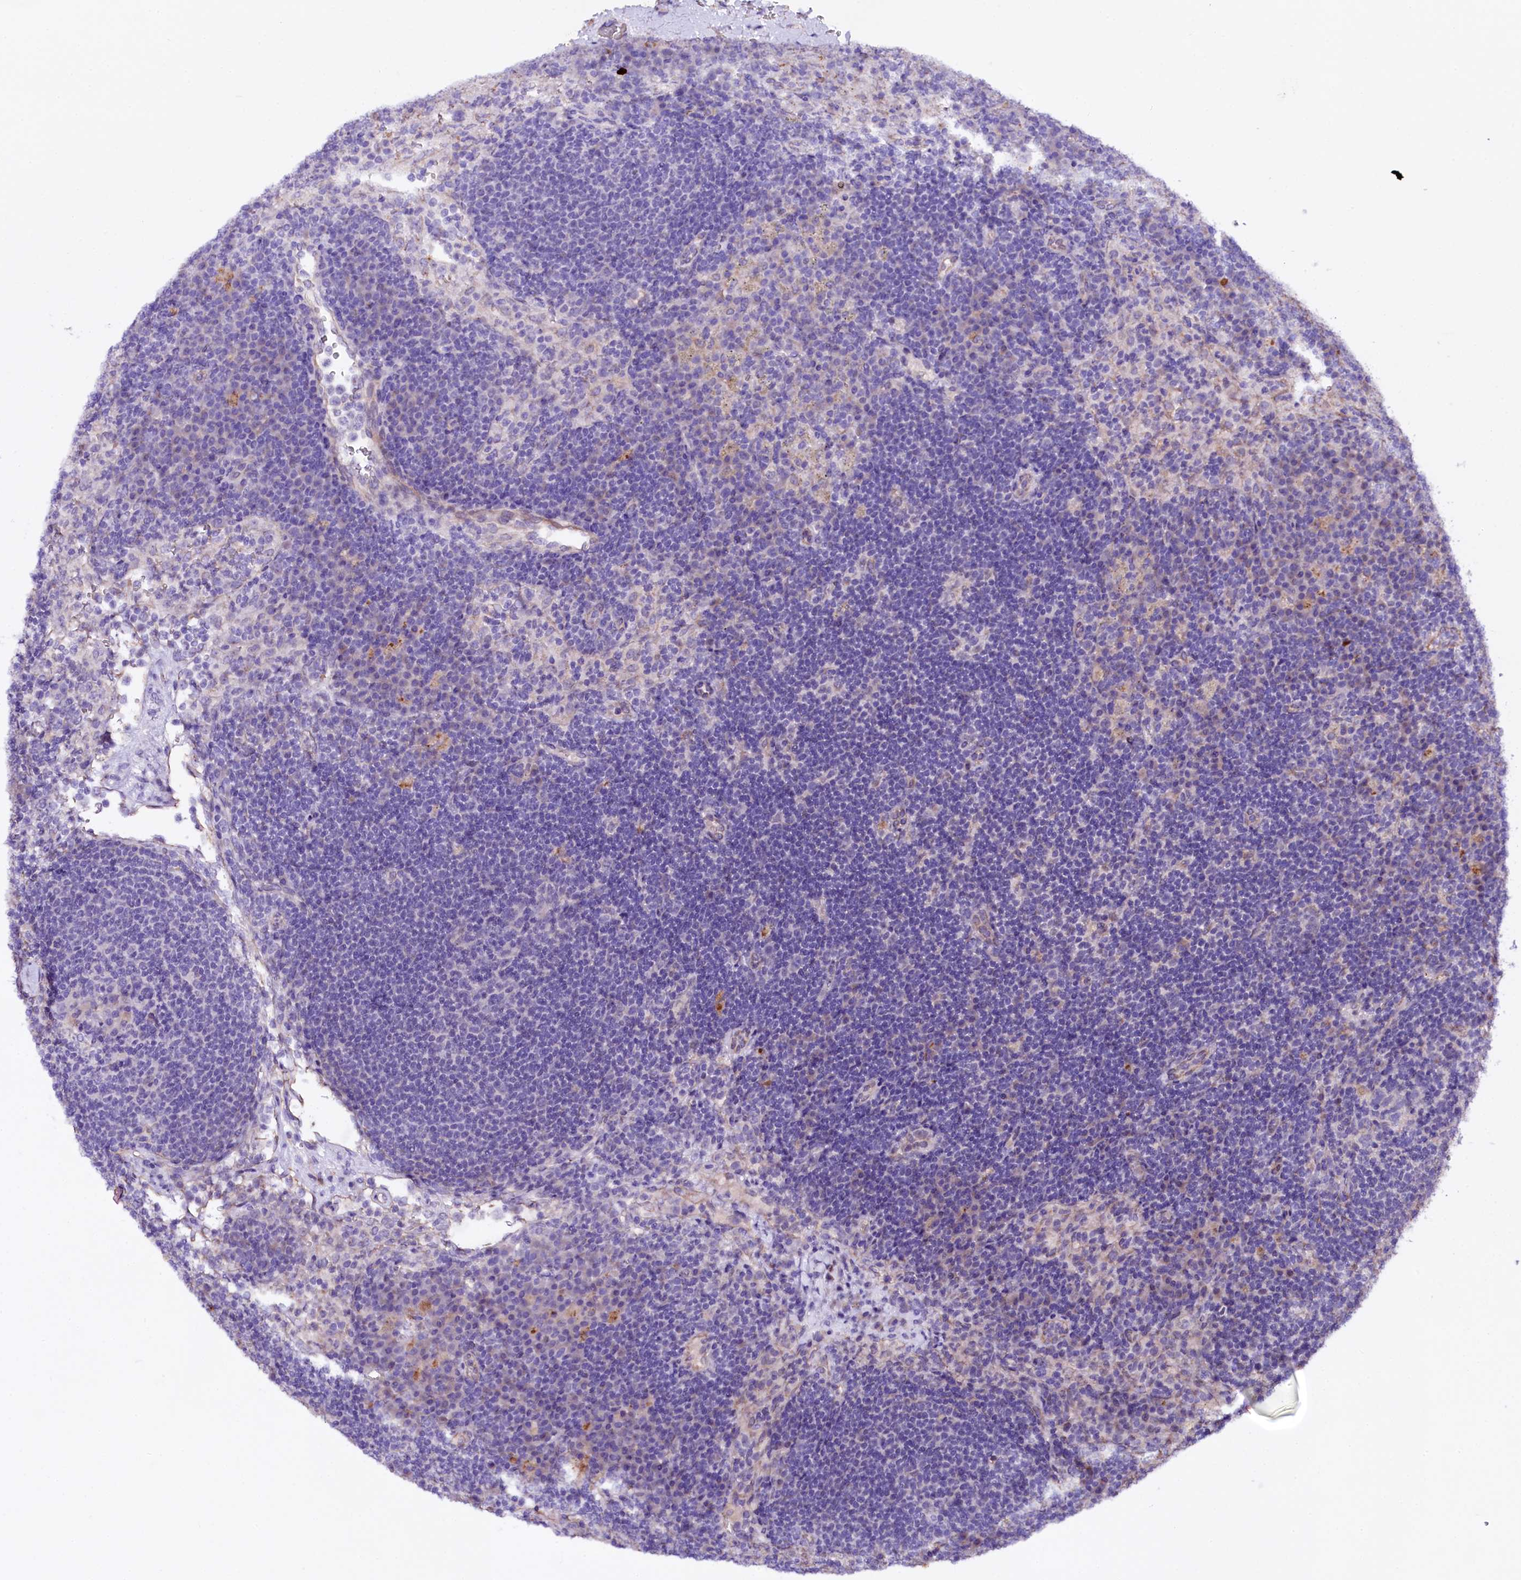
{"staining": {"intensity": "negative", "quantity": "none", "location": "none"}, "tissue": "lymph node", "cell_type": "Germinal center cells", "image_type": "normal", "snomed": [{"axis": "morphology", "description": "Normal tissue, NOS"}, {"axis": "topography", "description": "Lymph node"}], "caption": "DAB (3,3'-diaminobenzidine) immunohistochemical staining of benign human lymph node exhibits no significant positivity in germinal center cells.", "gene": "SLC7A1", "patient": {"sex": "female", "age": 70}}